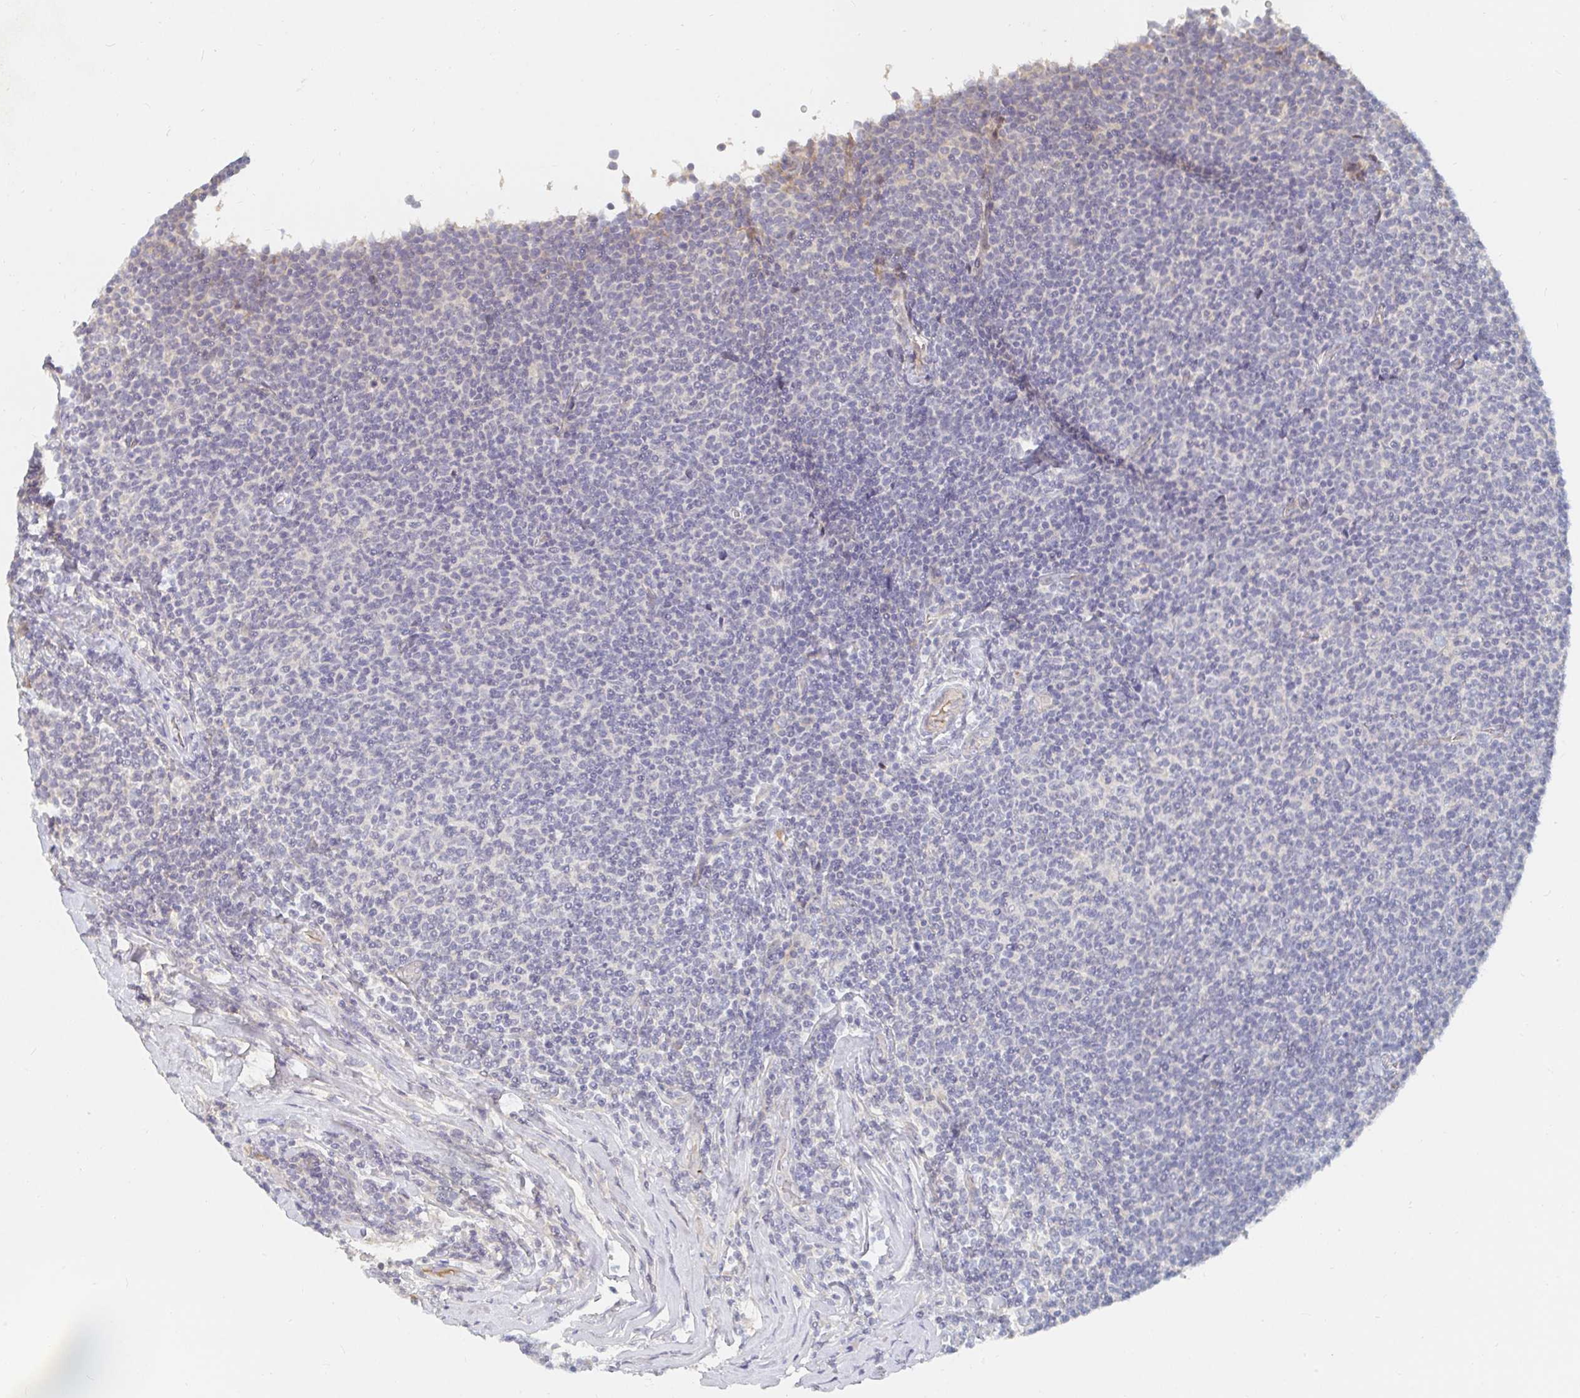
{"staining": {"intensity": "negative", "quantity": "none", "location": "none"}, "tissue": "lymphoma", "cell_type": "Tumor cells", "image_type": "cancer", "snomed": [{"axis": "morphology", "description": "Malignant lymphoma, non-Hodgkin's type, Low grade"}, {"axis": "topography", "description": "Lymph node"}], "caption": "The immunohistochemistry micrograph has no significant positivity in tumor cells of malignant lymphoma, non-Hodgkin's type (low-grade) tissue.", "gene": "NME9", "patient": {"sex": "male", "age": 52}}